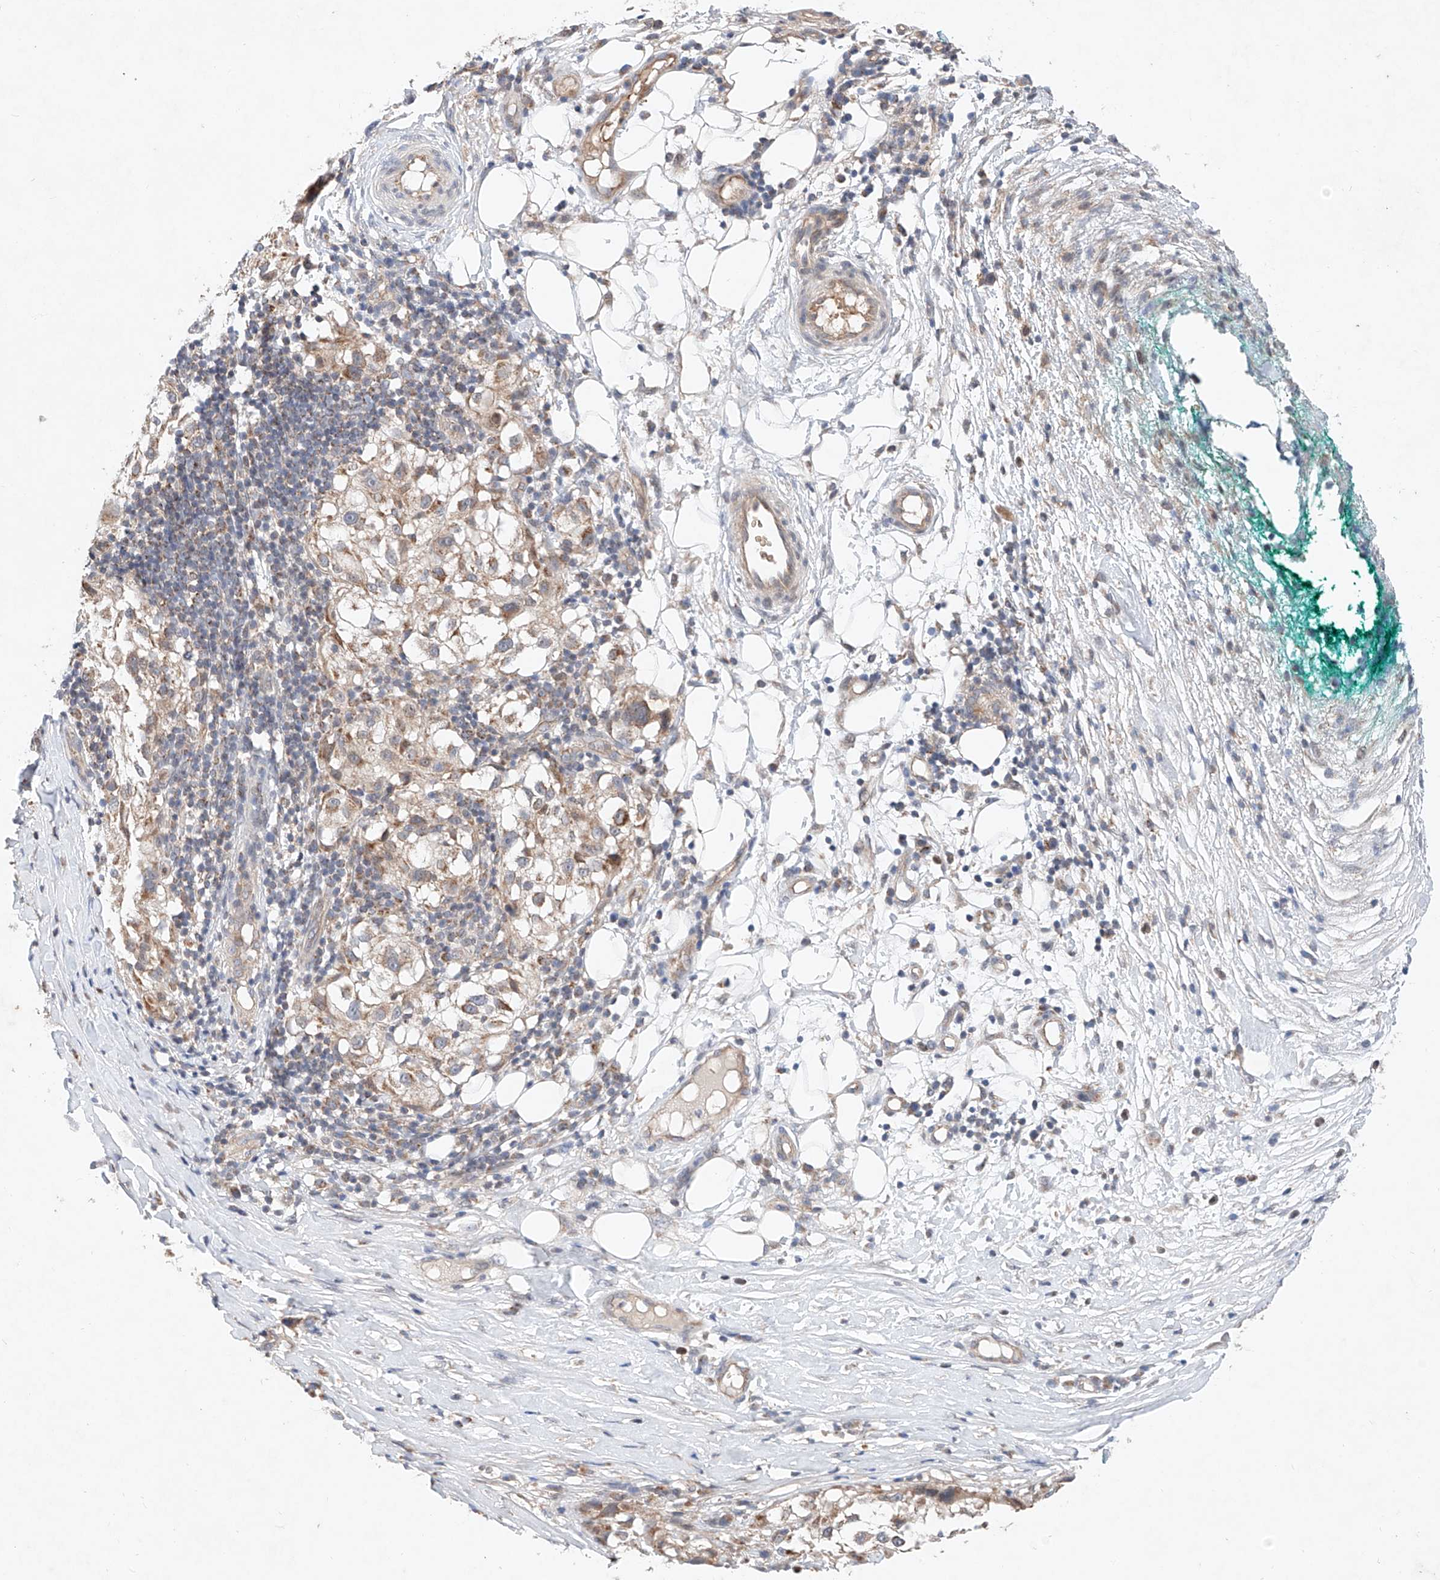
{"staining": {"intensity": "weak", "quantity": ">75%", "location": "cytoplasmic/membranous"}, "tissue": "melanoma", "cell_type": "Tumor cells", "image_type": "cancer", "snomed": [{"axis": "morphology", "description": "Necrosis, NOS"}, {"axis": "morphology", "description": "Malignant melanoma, NOS"}, {"axis": "topography", "description": "Skin"}], "caption": "Human malignant melanoma stained with a brown dye demonstrates weak cytoplasmic/membranous positive positivity in about >75% of tumor cells.", "gene": "FASTK", "patient": {"sex": "female", "age": 87}}